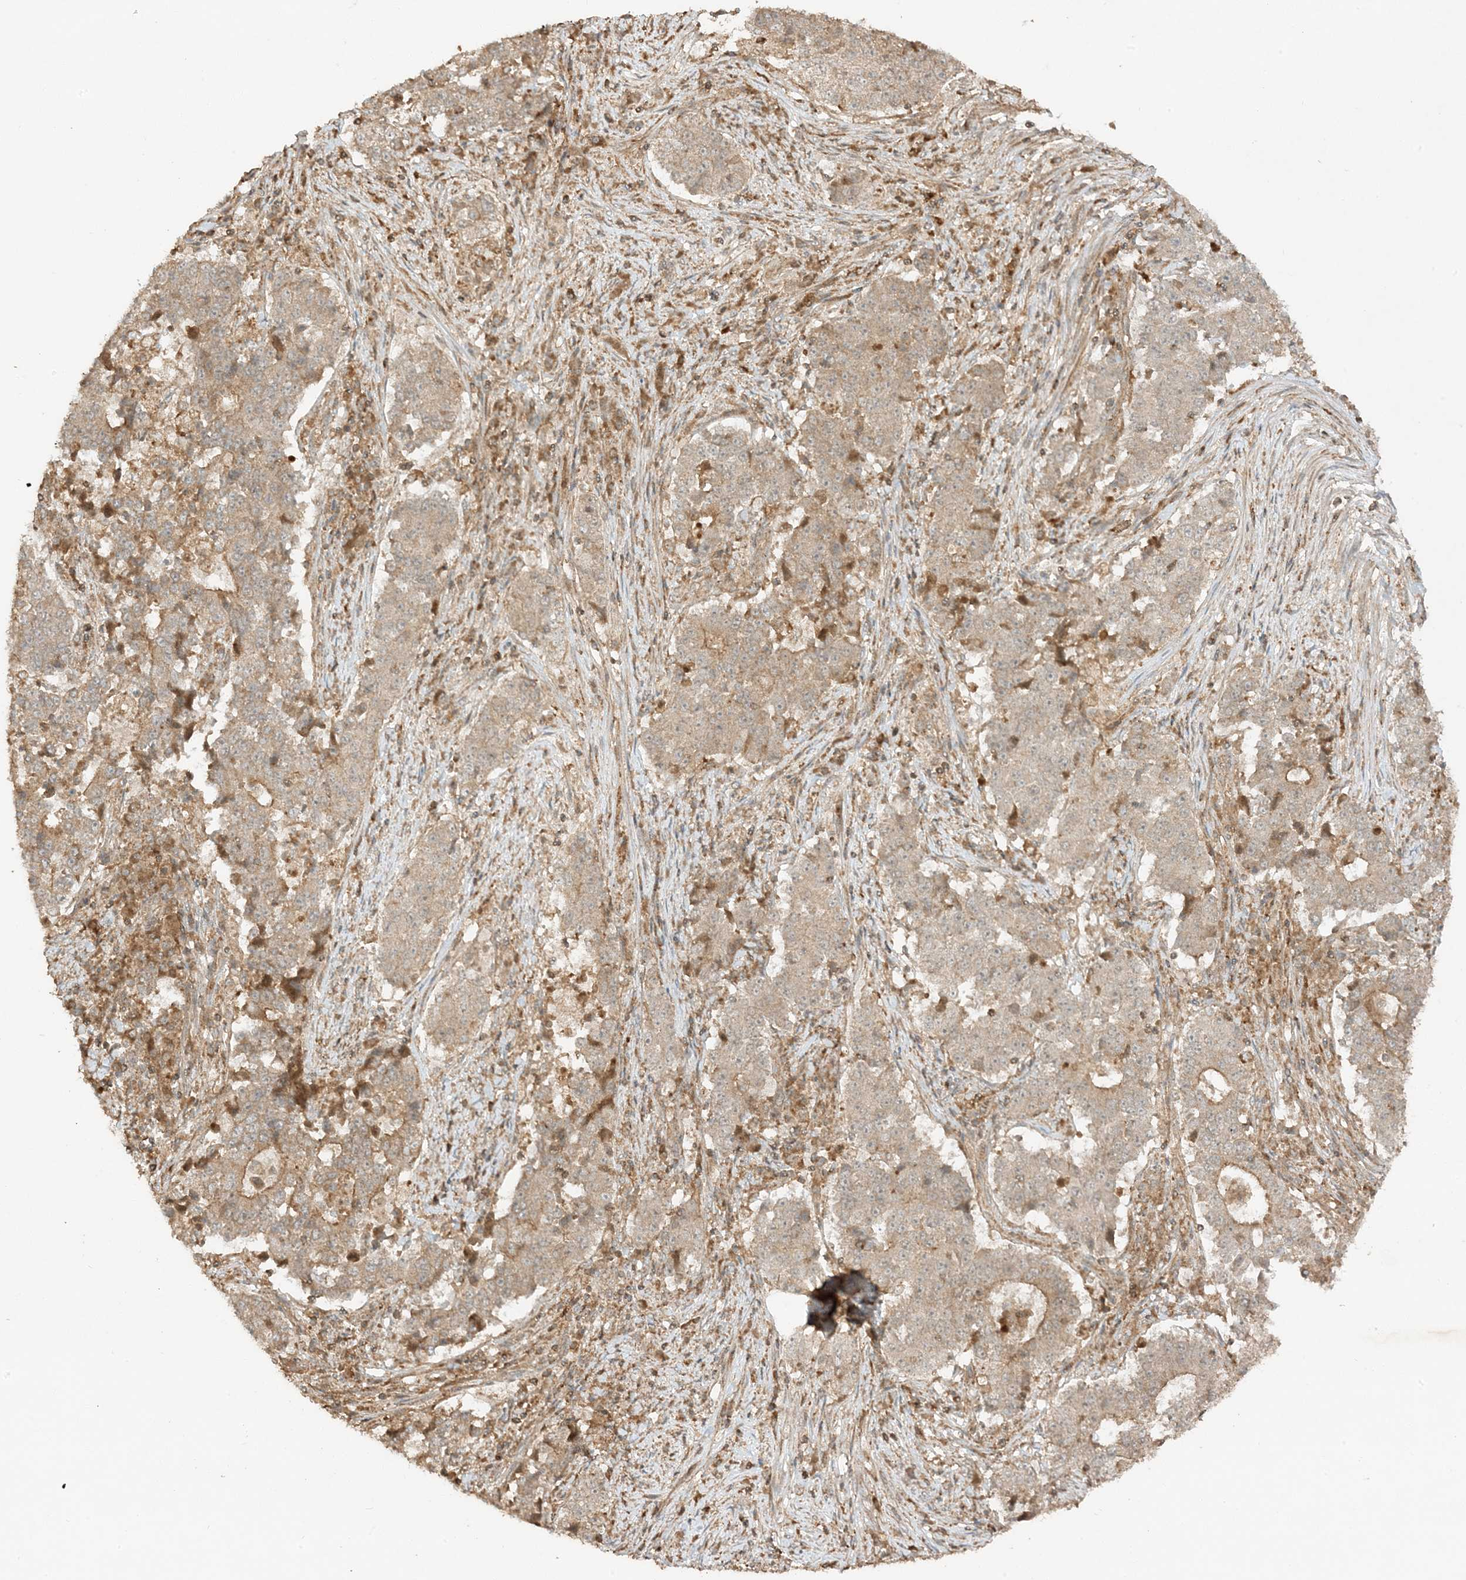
{"staining": {"intensity": "weak", "quantity": "25%-75%", "location": "cytoplasmic/membranous"}, "tissue": "stomach cancer", "cell_type": "Tumor cells", "image_type": "cancer", "snomed": [{"axis": "morphology", "description": "Adenocarcinoma, NOS"}, {"axis": "topography", "description": "Stomach"}], "caption": "Protein staining of stomach adenocarcinoma tissue reveals weak cytoplasmic/membranous positivity in approximately 25%-75% of tumor cells. Using DAB (brown) and hematoxylin (blue) stains, captured at high magnification using brightfield microscopy.", "gene": "XRN1", "patient": {"sex": "male", "age": 59}}